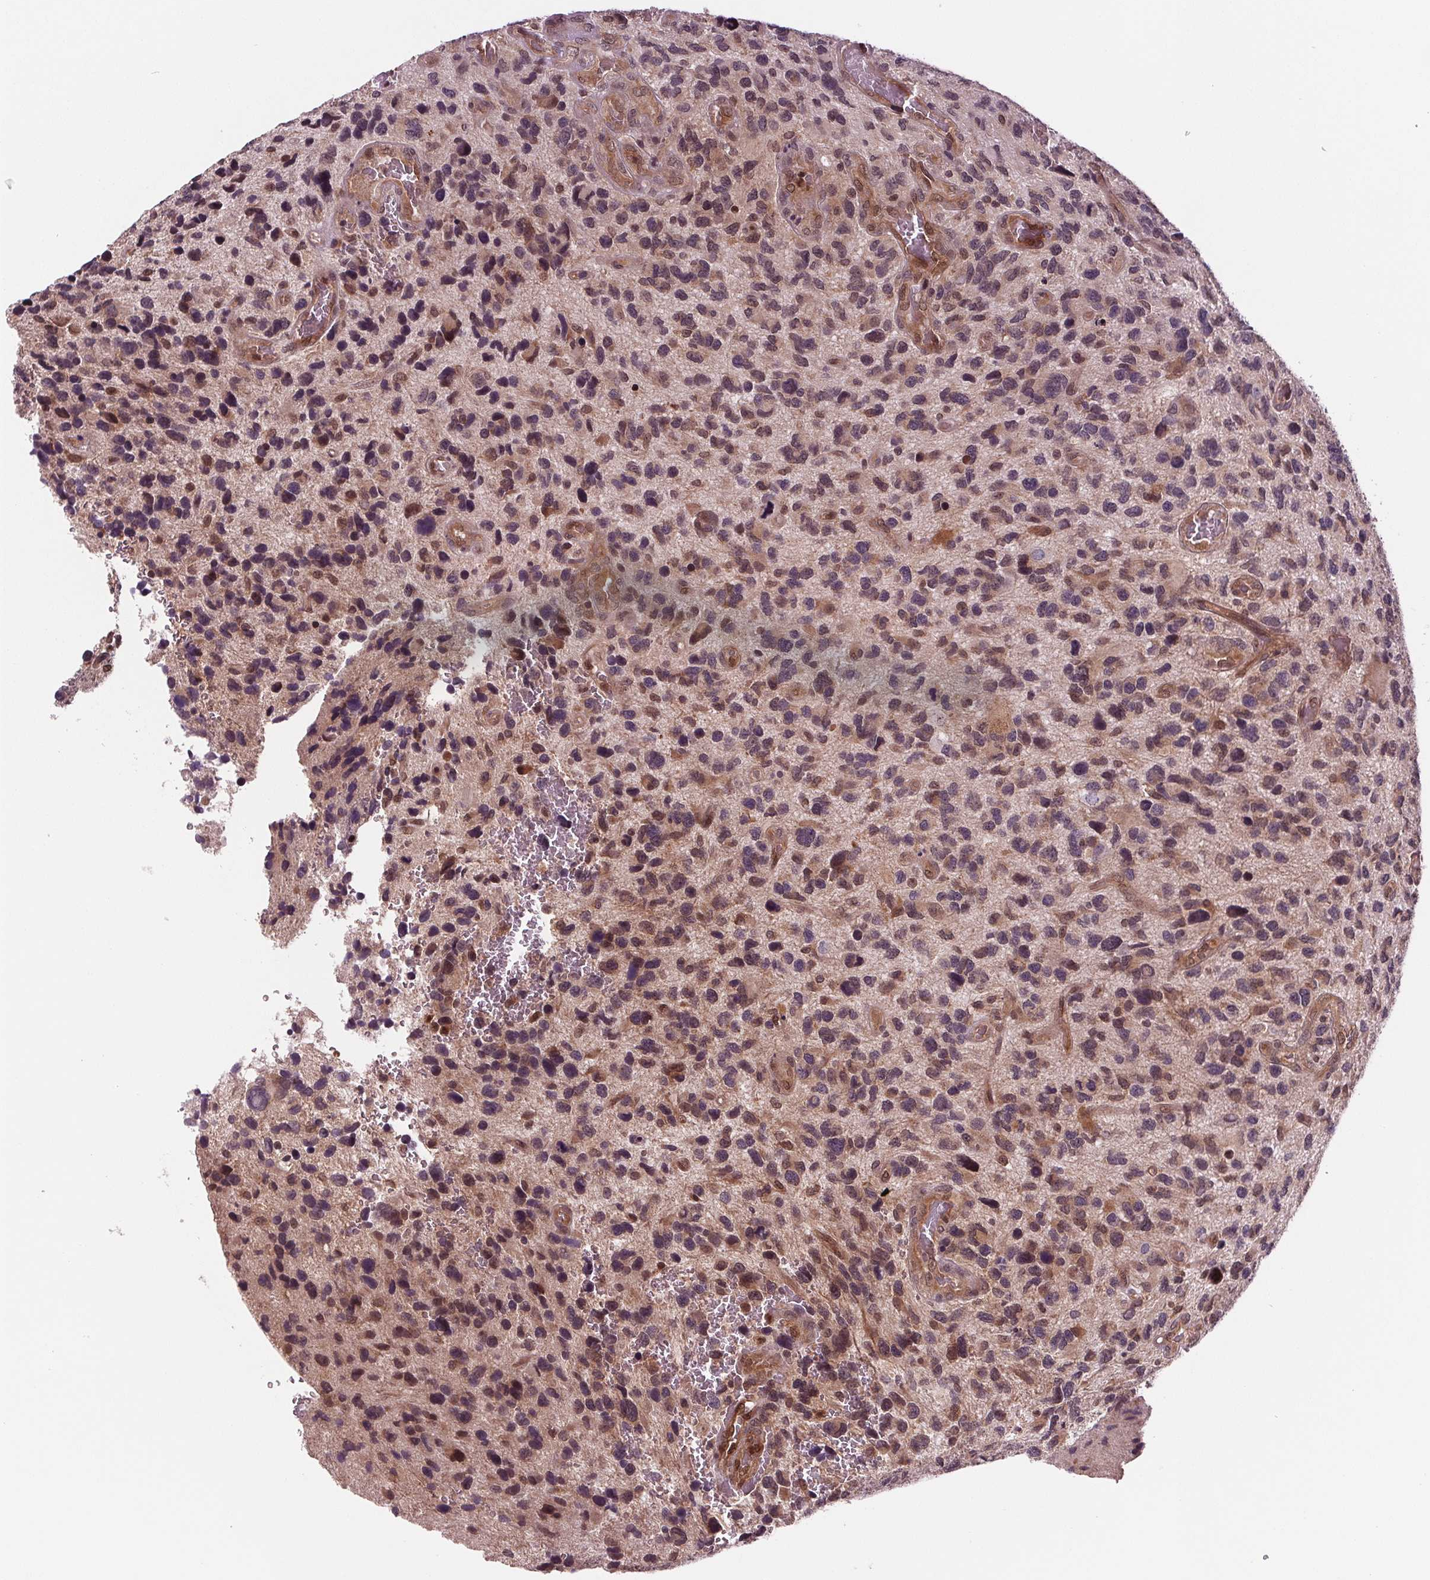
{"staining": {"intensity": "weak", "quantity": "25%-75%", "location": "cytoplasmic/membranous"}, "tissue": "glioma", "cell_type": "Tumor cells", "image_type": "cancer", "snomed": [{"axis": "morphology", "description": "Glioma, malignant, NOS"}, {"axis": "morphology", "description": "Glioma, malignant, High grade"}, {"axis": "topography", "description": "Brain"}], "caption": "Weak cytoplasmic/membranous staining is identified in approximately 25%-75% of tumor cells in malignant glioma. The protein is shown in brown color, while the nuclei are stained blue.", "gene": "STAT3", "patient": {"sex": "female", "age": 71}}